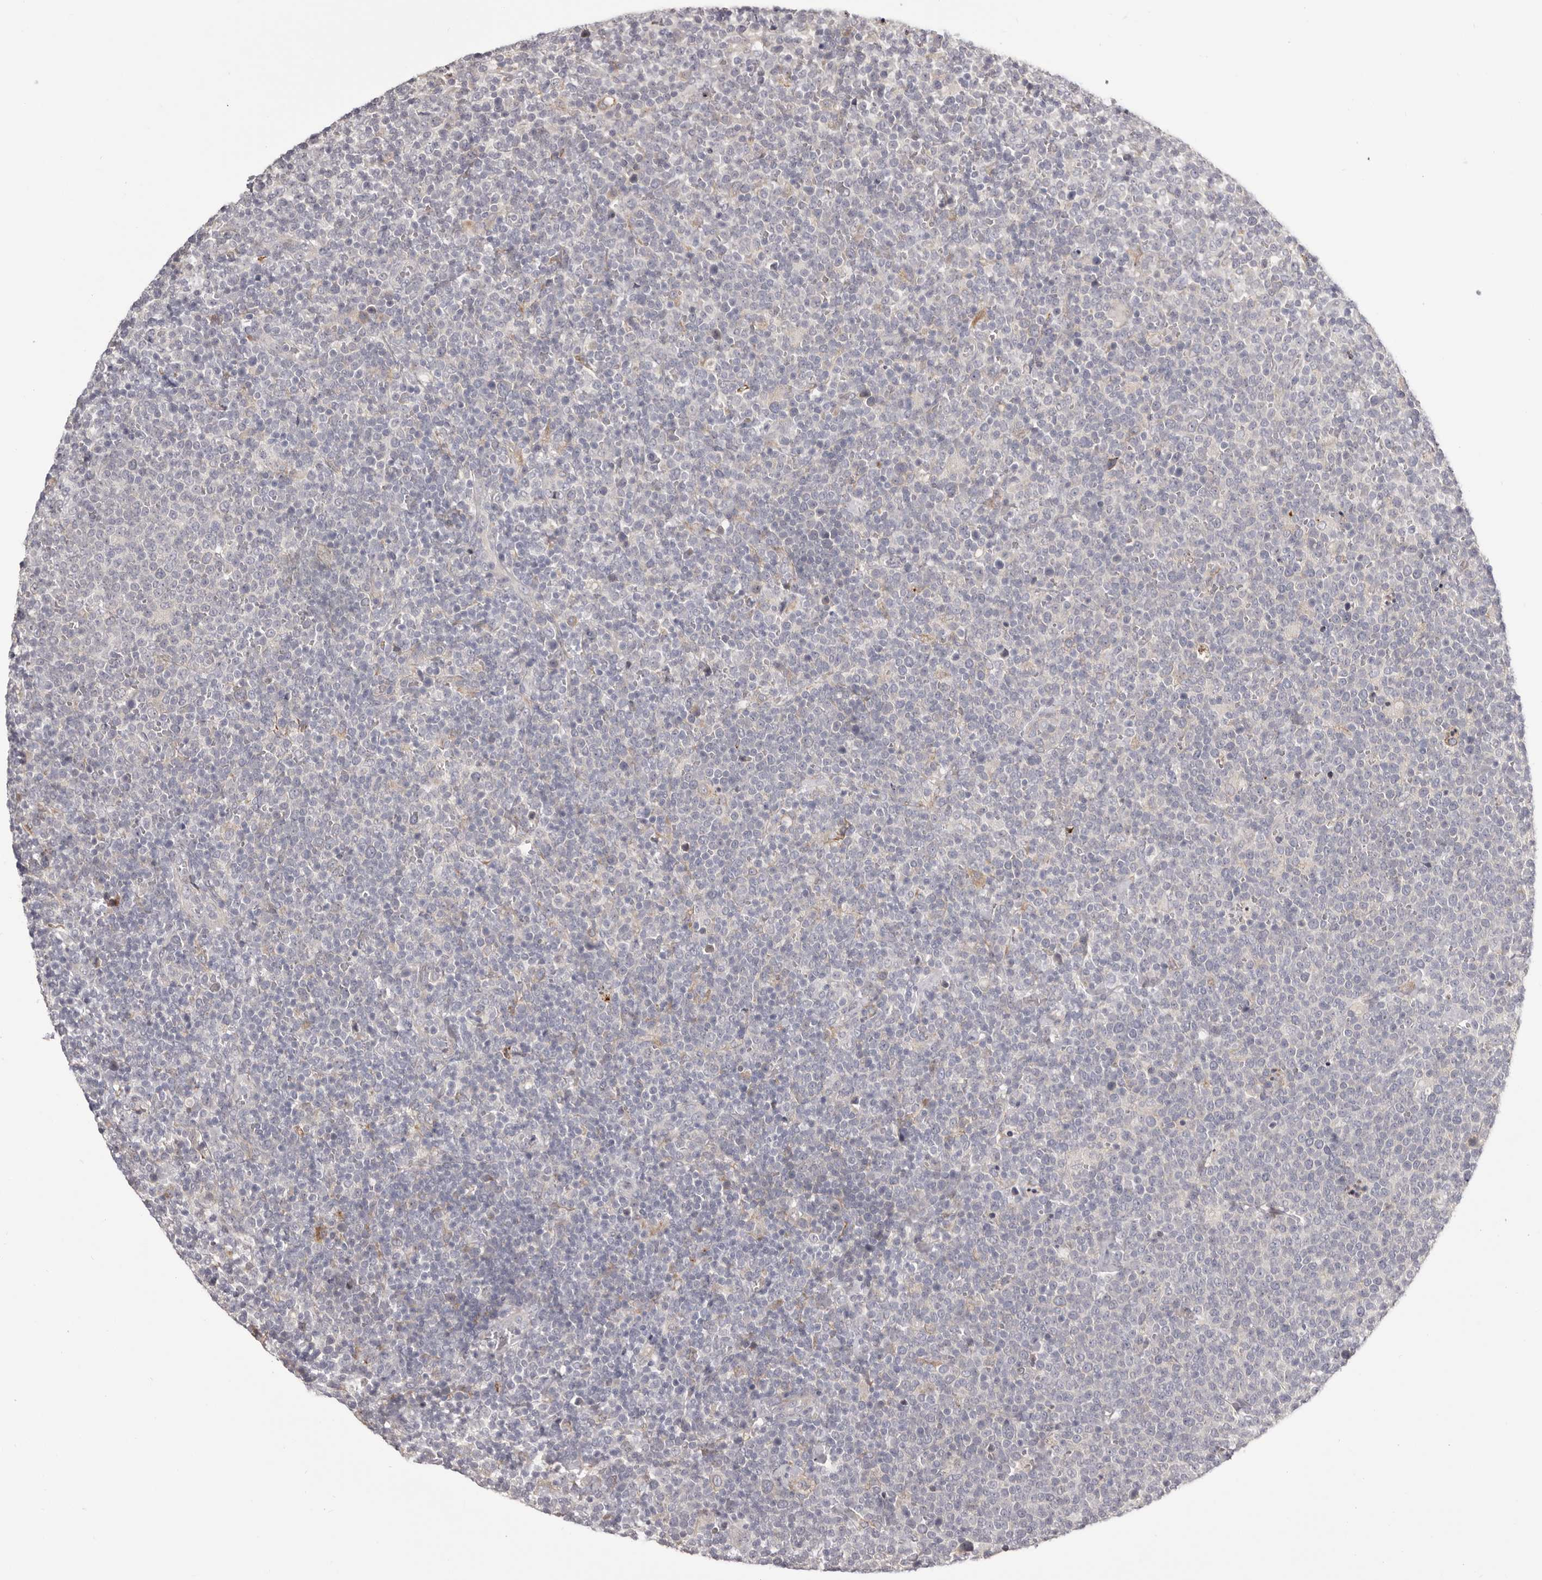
{"staining": {"intensity": "negative", "quantity": "none", "location": "none"}, "tissue": "lymphoma", "cell_type": "Tumor cells", "image_type": "cancer", "snomed": [{"axis": "morphology", "description": "Malignant lymphoma, non-Hodgkin's type, High grade"}, {"axis": "topography", "description": "Lymph node"}], "caption": "This histopathology image is of high-grade malignant lymphoma, non-Hodgkin's type stained with IHC to label a protein in brown with the nuclei are counter-stained blue. There is no staining in tumor cells.", "gene": "OTUD3", "patient": {"sex": "male", "age": 61}}